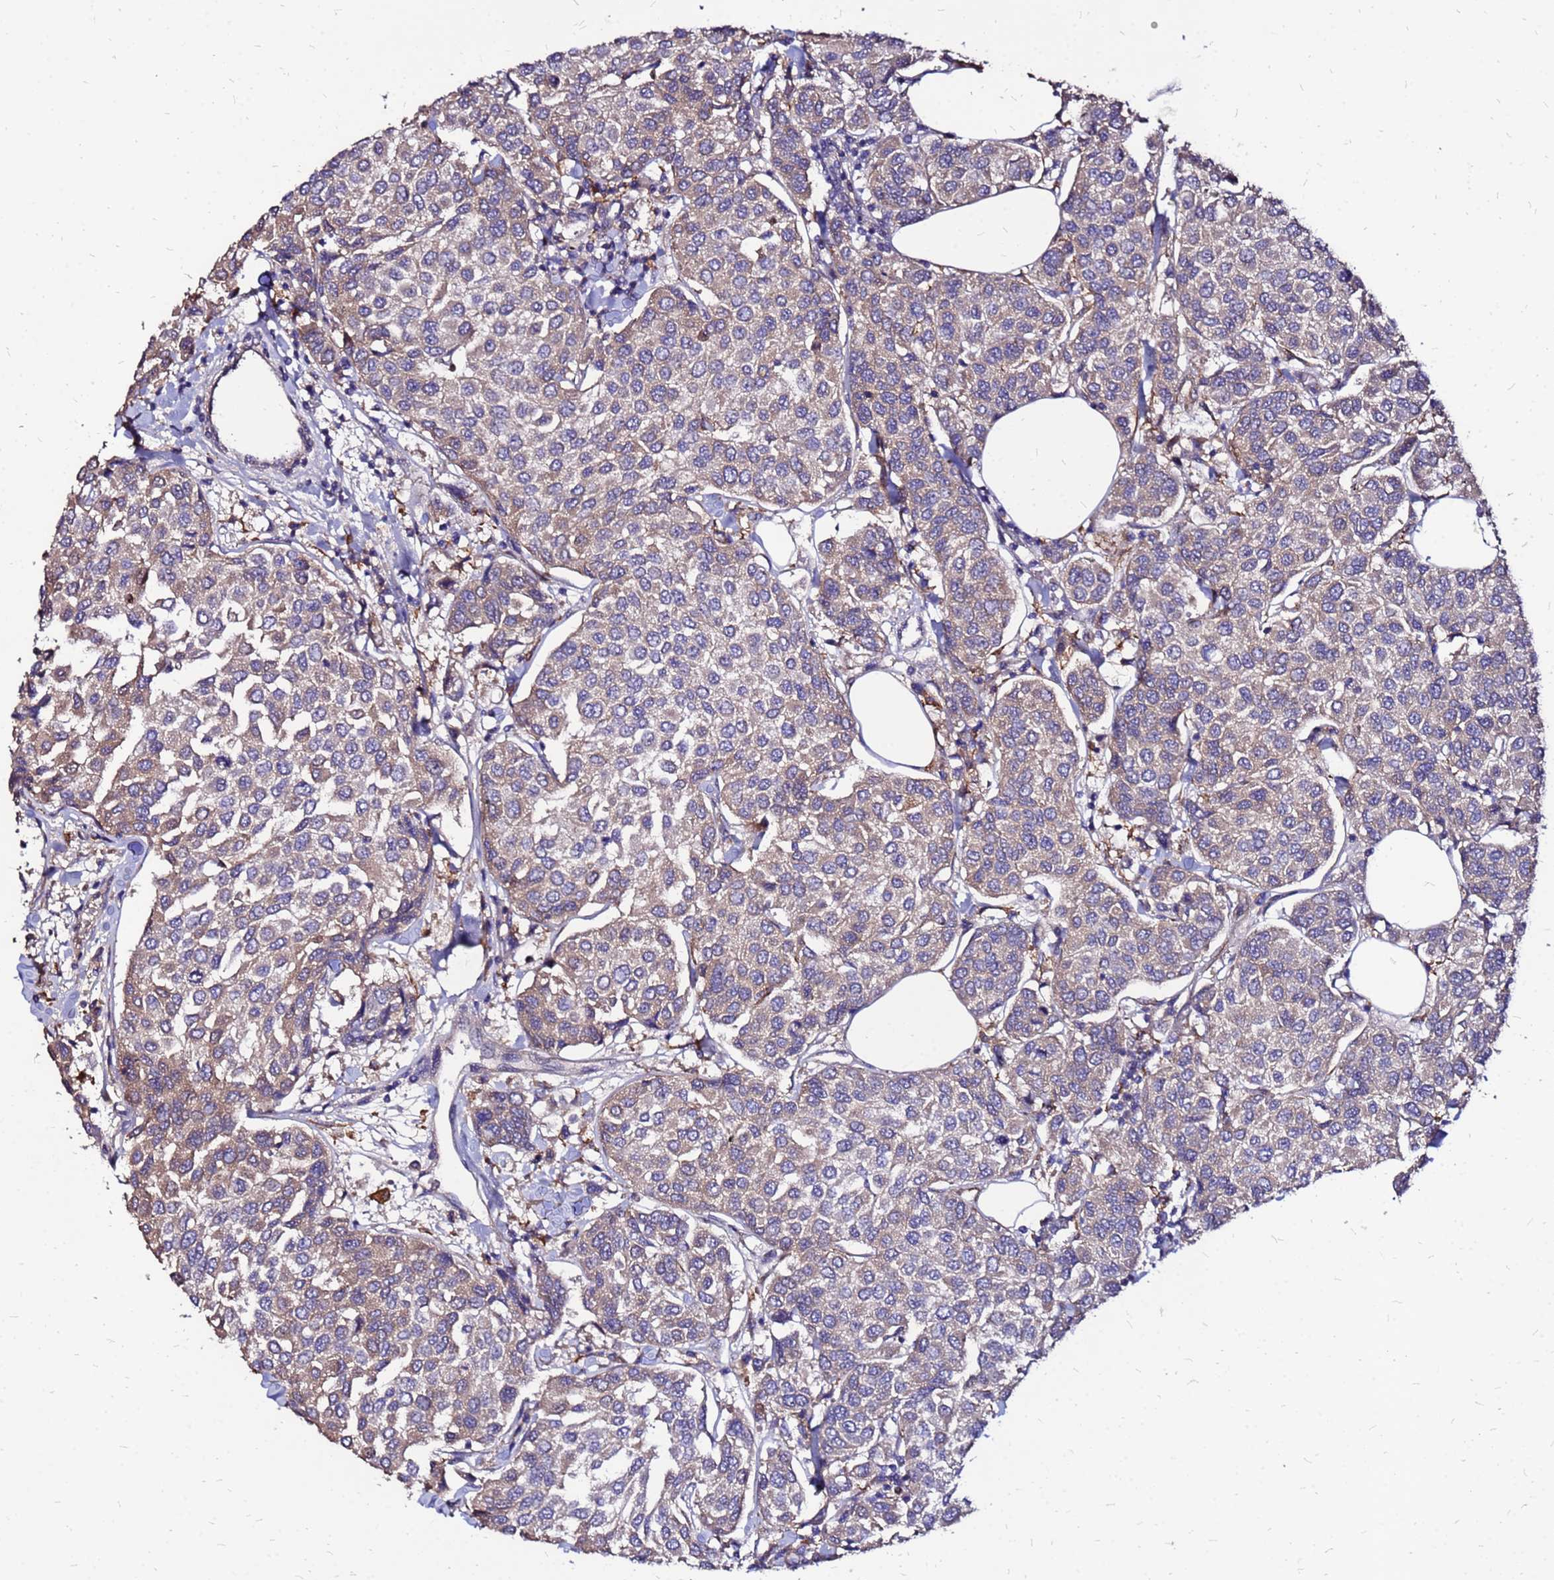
{"staining": {"intensity": "moderate", "quantity": ">75%", "location": "cytoplasmic/membranous"}, "tissue": "breast cancer", "cell_type": "Tumor cells", "image_type": "cancer", "snomed": [{"axis": "morphology", "description": "Duct carcinoma"}, {"axis": "topography", "description": "Breast"}], "caption": "About >75% of tumor cells in breast cancer (invasive ductal carcinoma) show moderate cytoplasmic/membranous protein staining as visualized by brown immunohistochemical staining.", "gene": "ARHGEF5", "patient": {"sex": "female", "age": 55}}